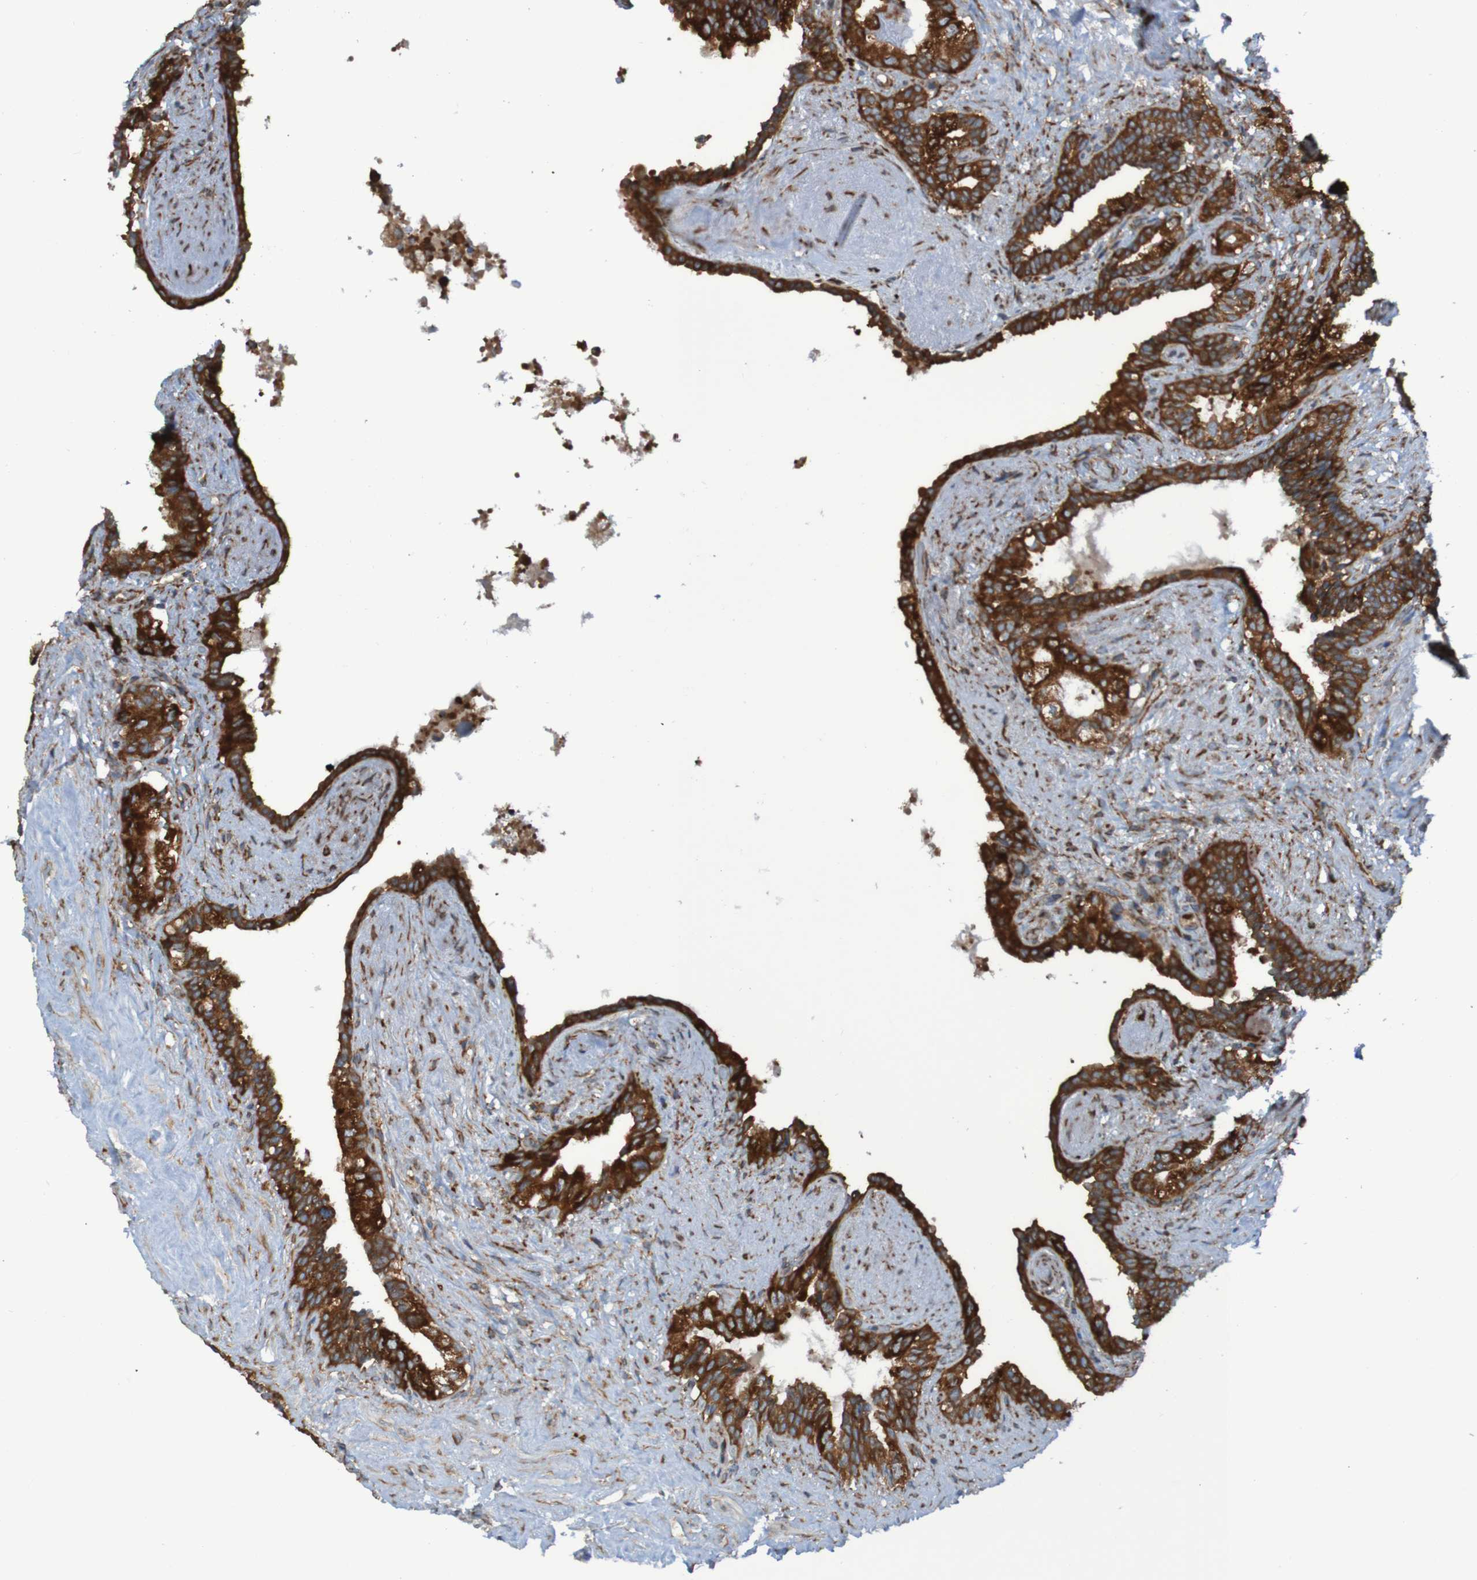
{"staining": {"intensity": "strong", "quantity": ">75%", "location": "cytoplasmic/membranous"}, "tissue": "seminal vesicle", "cell_type": "Glandular cells", "image_type": "normal", "snomed": [{"axis": "morphology", "description": "Normal tissue, NOS"}, {"axis": "topography", "description": "Seminal veicle"}], "caption": "Protein positivity by IHC exhibits strong cytoplasmic/membranous staining in about >75% of glandular cells in unremarkable seminal vesicle.", "gene": "RPL10", "patient": {"sex": "male", "age": 63}}